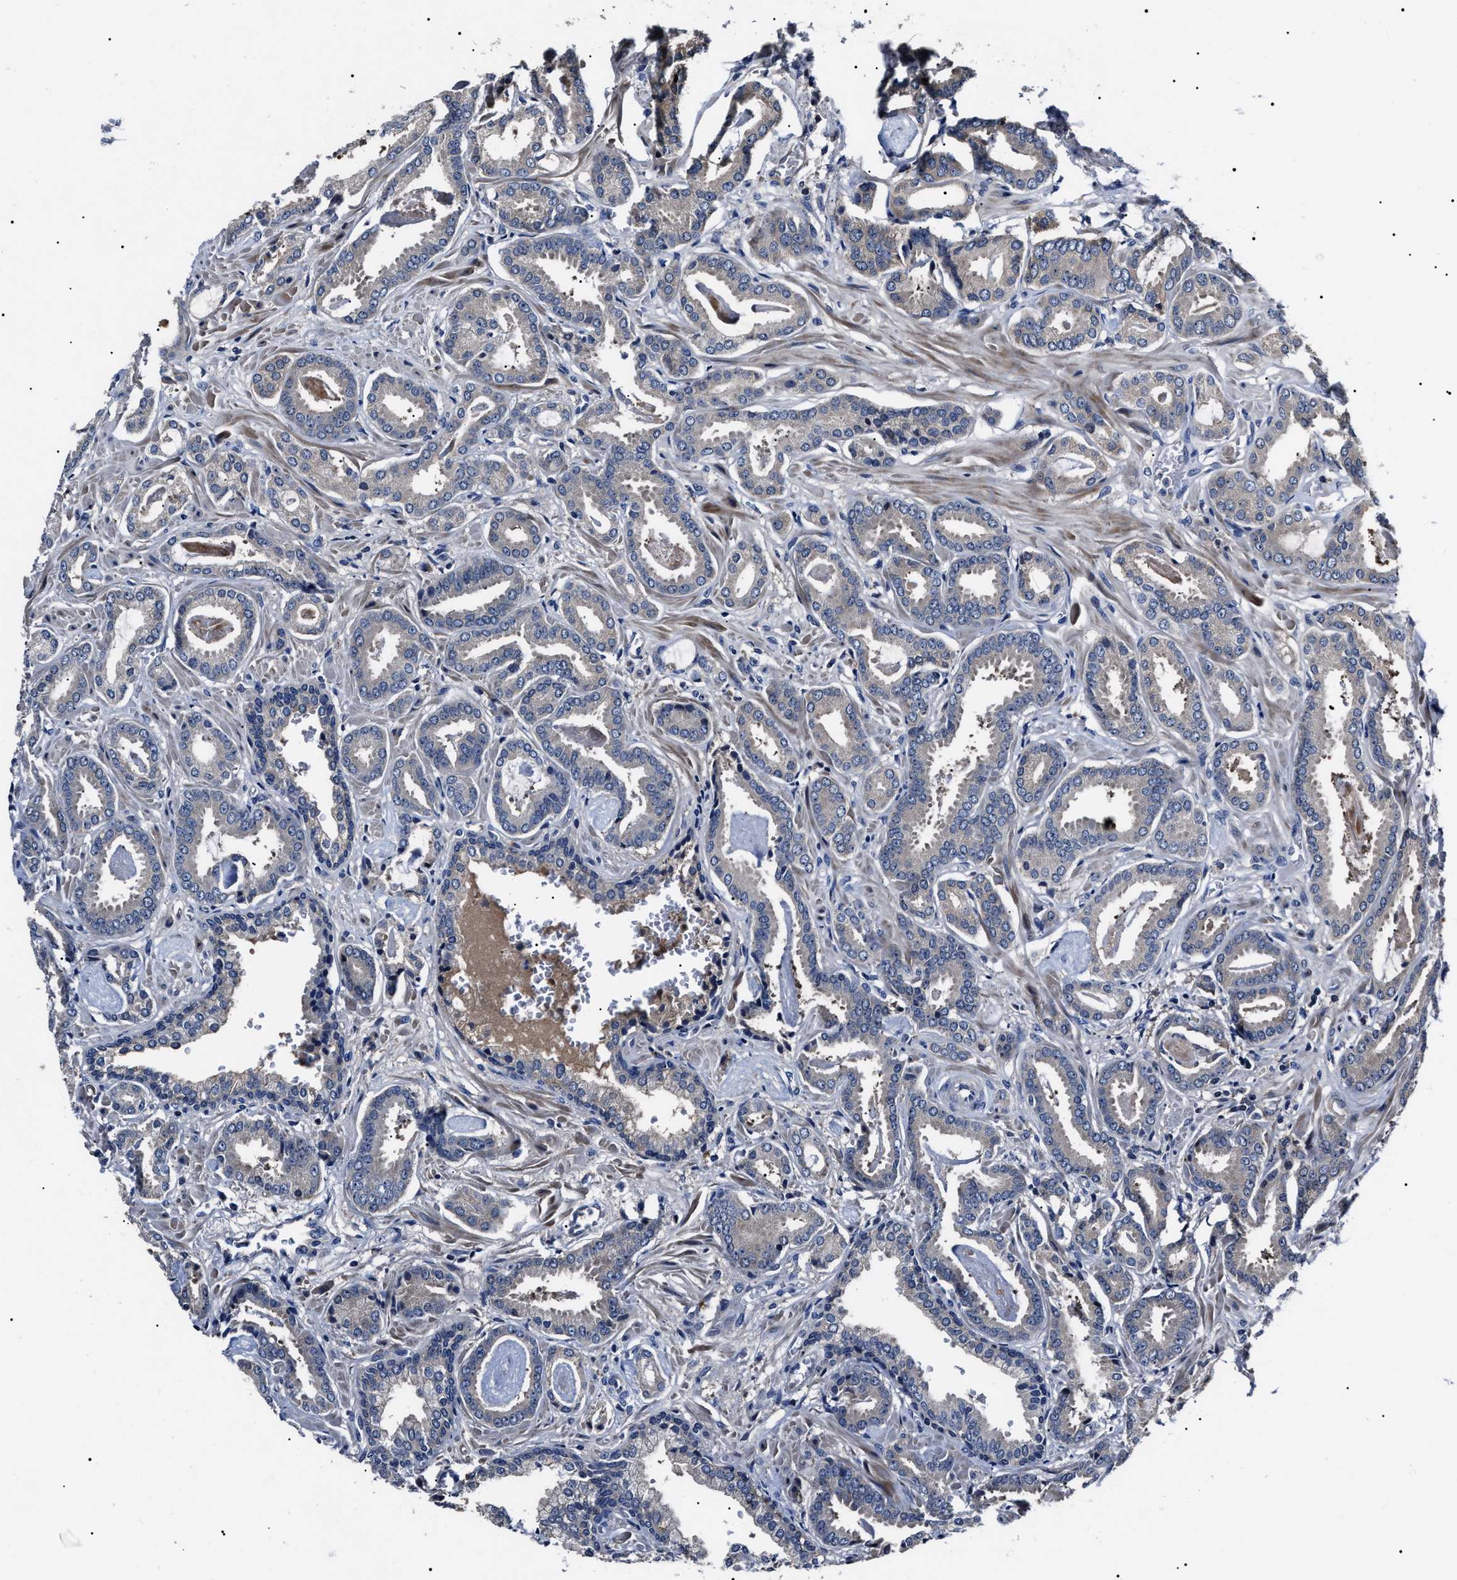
{"staining": {"intensity": "negative", "quantity": "none", "location": "none"}, "tissue": "prostate cancer", "cell_type": "Tumor cells", "image_type": "cancer", "snomed": [{"axis": "morphology", "description": "Adenocarcinoma, Low grade"}, {"axis": "topography", "description": "Prostate"}], "caption": "Immunohistochemistry (IHC) of prostate cancer (low-grade adenocarcinoma) exhibits no expression in tumor cells. Brightfield microscopy of immunohistochemistry (IHC) stained with DAB (brown) and hematoxylin (blue), captured at high magnification.", "gene": "IFT81", "patient": {"sex": "male", "age": 53}}